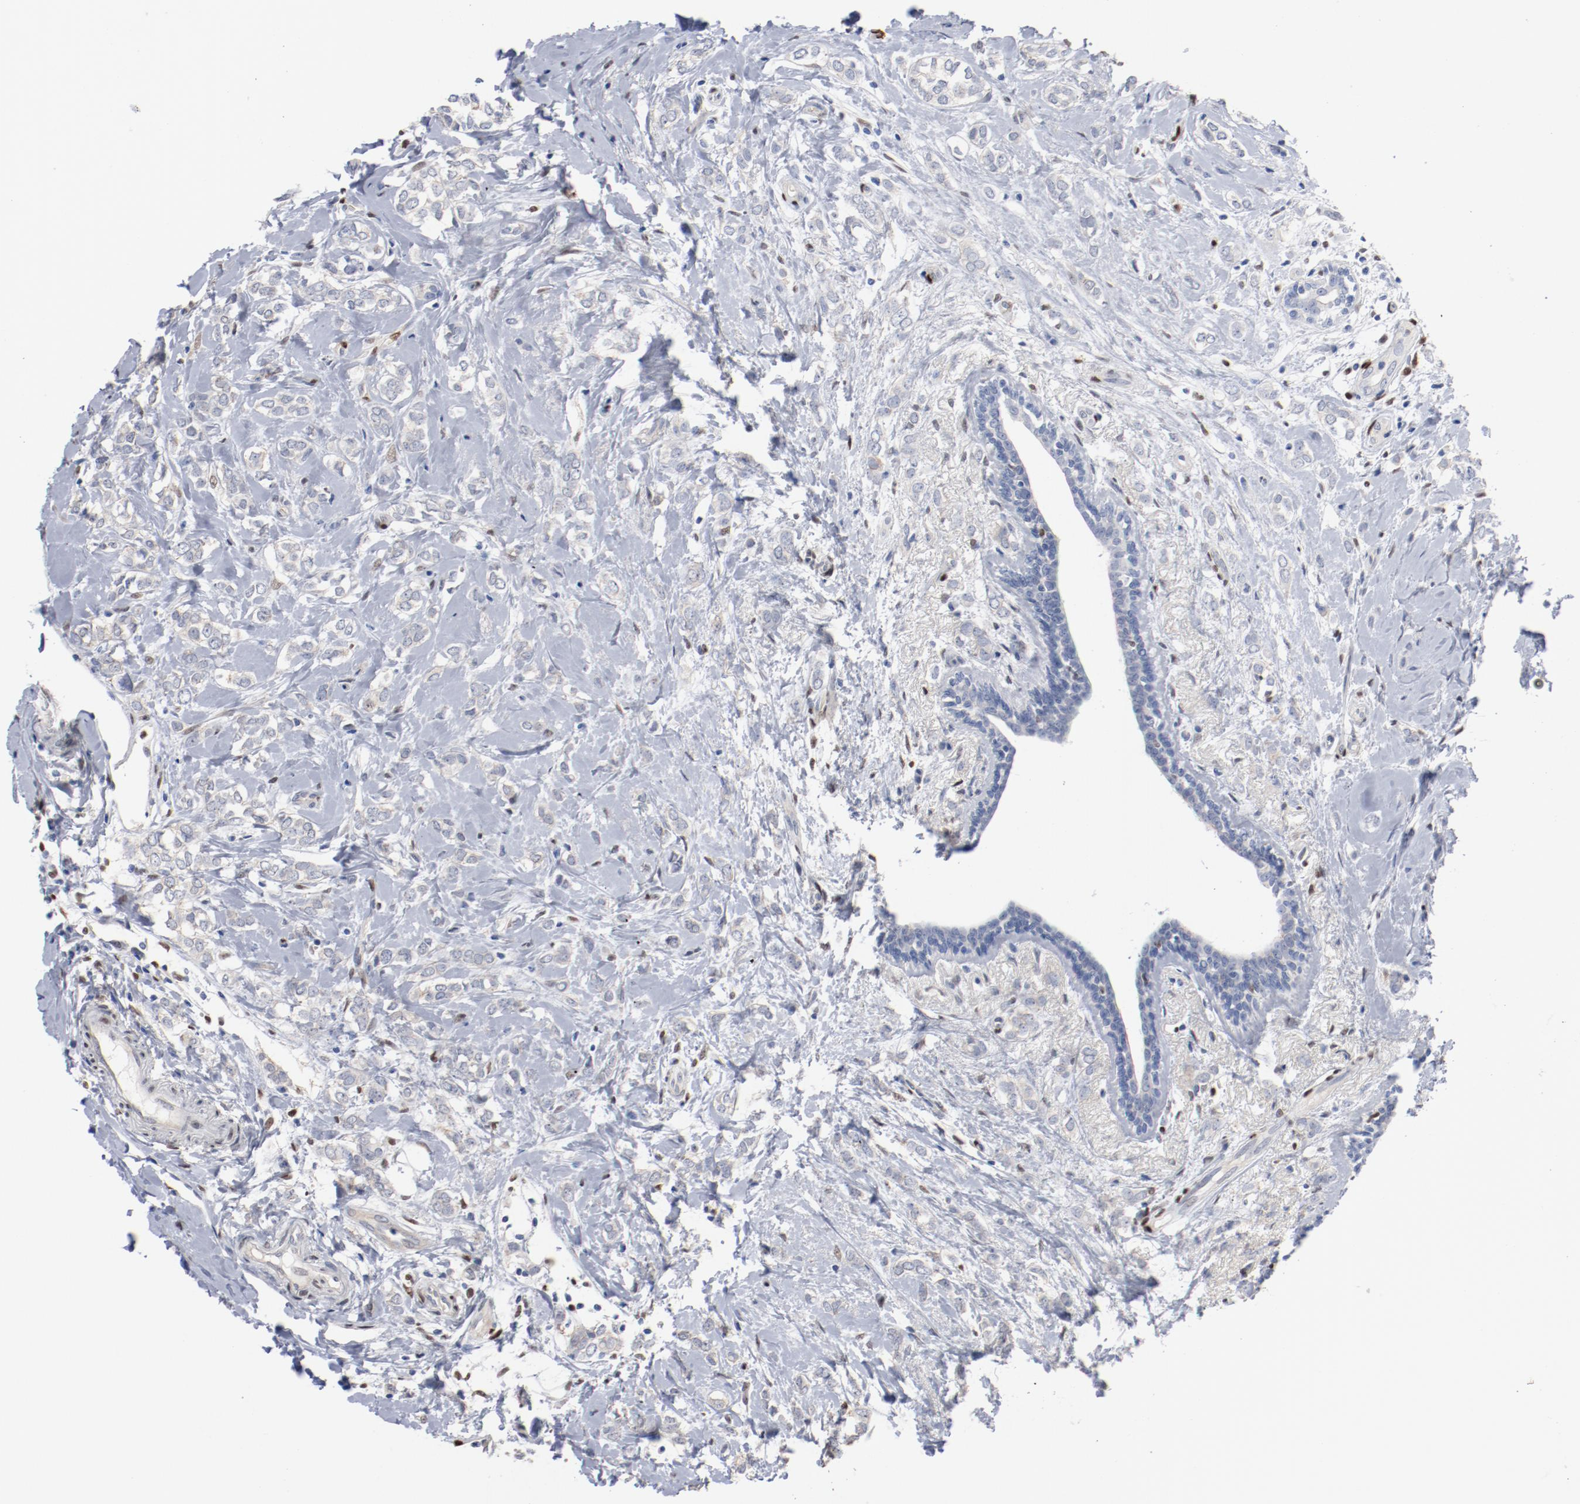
{"staining": {"intensity": "negative", "quantity": "none", "location": "none"}, "tissue": "breast cancer", "cell_type": "Tumor cells", "image_type": "cancer", "snomed": [{"axis": "morphology", "description": "Normal tissue, NOS"}, {"axis": "morphology", "description": "Lobular carcinoma"}, {"axis": "topography", "description": "Breast"}], "caption": "High power microscopy photomicrograph of an immunohistochemistry micrograph of lobular carcinoma (breast), revealing no significant positivity in tumor cells.", "gene": "ZEB2", "patient": {"sex": "female", "age": 47}}